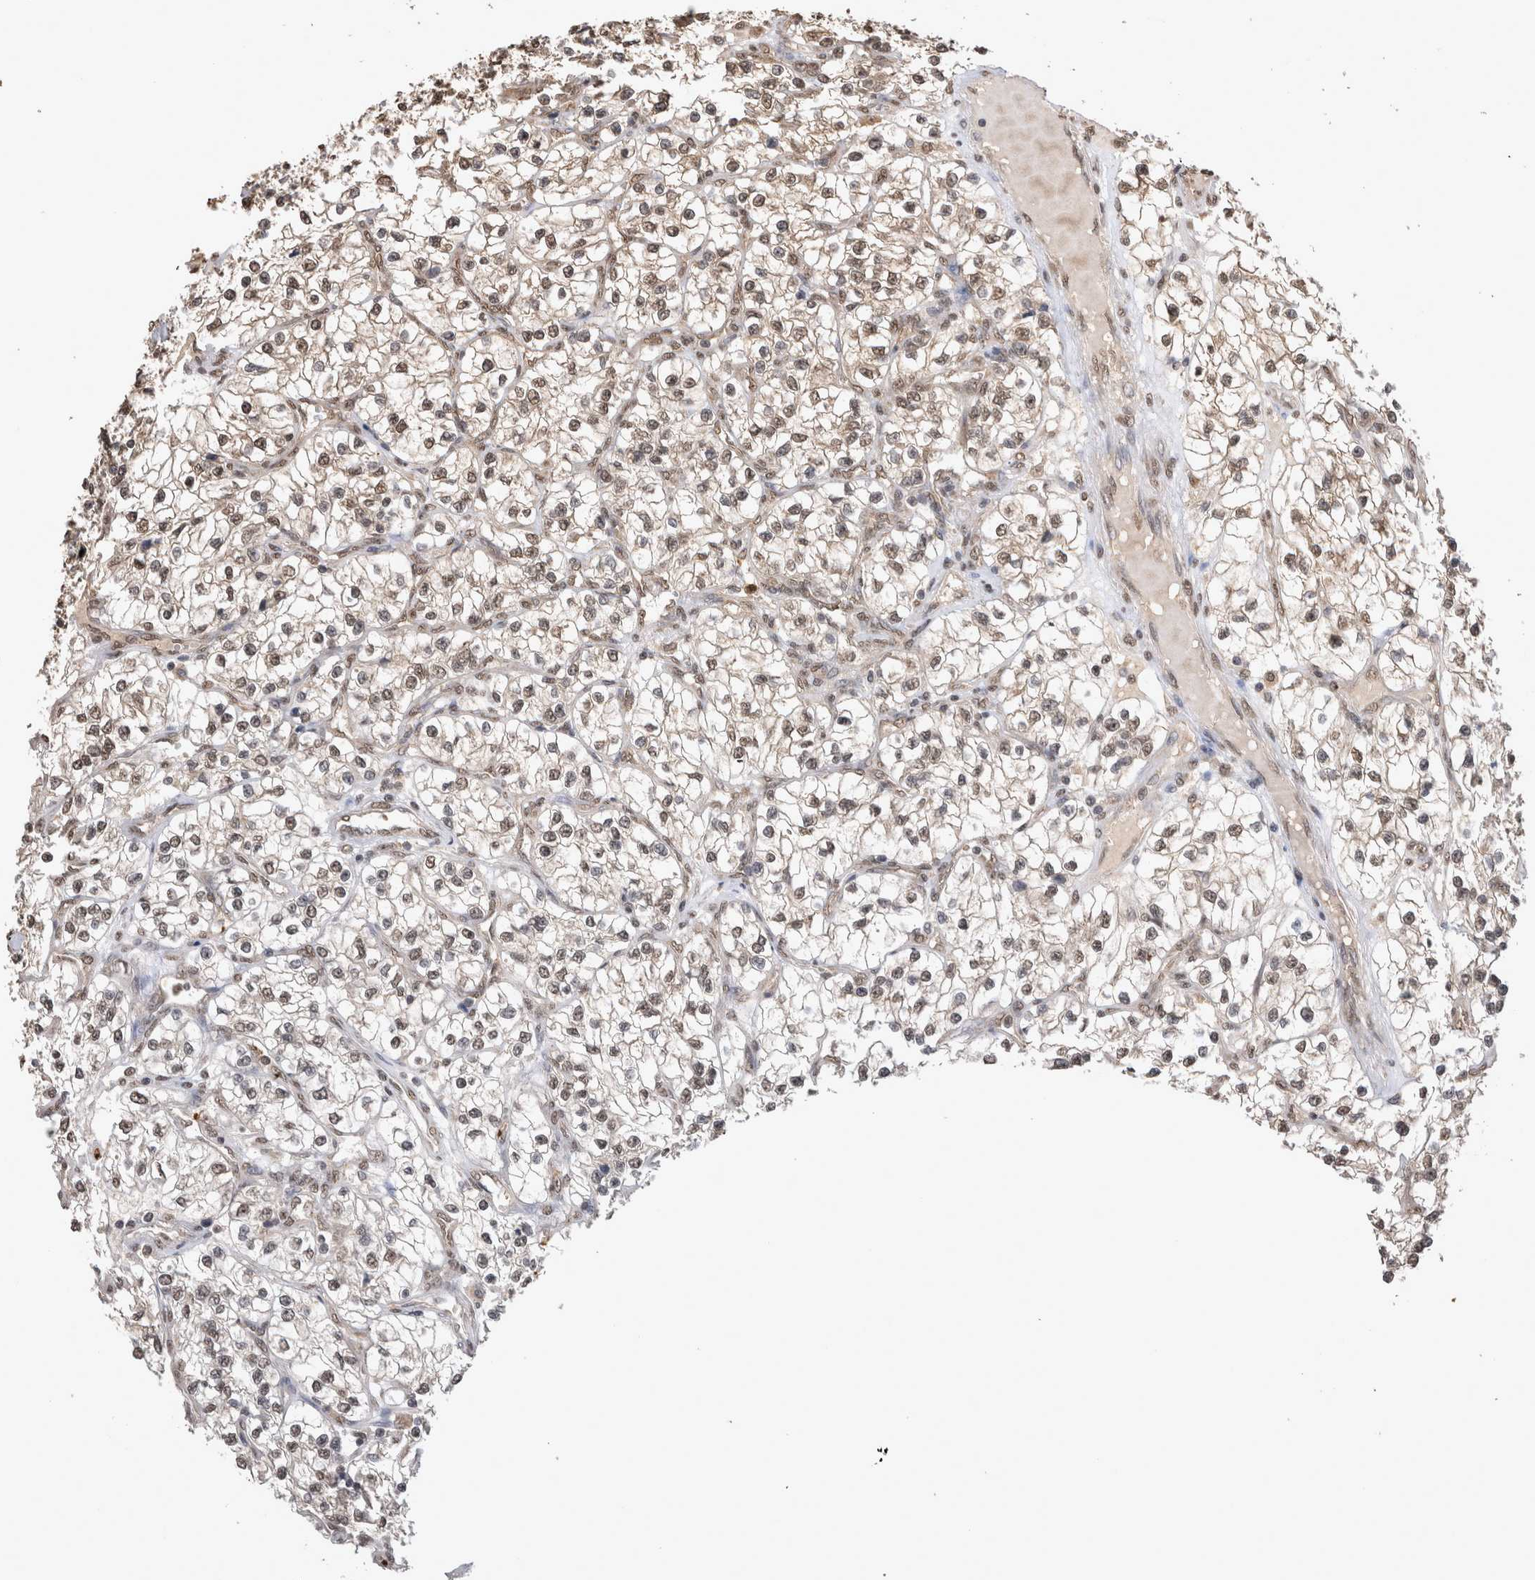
{"staining": {"intensity": "weak", "quantity": ">75%", "location": "cytoplasmic/membranous,nuclear"}, "tissue": "renal cancer", "cell_type": "Tumor cells", "image_type": "cancer", "snomed": [{"axis": "morphology", "description": "Adenocarcinoma, NOS"}, {"axis": "topography", "description": "Kidney"}], "caption": "Immunohistochemical staining of human renal adenocarcinoma reveals low levels of weak cytoplasmic/membranous and nuclear protein expression in approximately >75% of tumor cells.", "gene": "PAK4", "patient": {"sex": "female", "age": 57}}